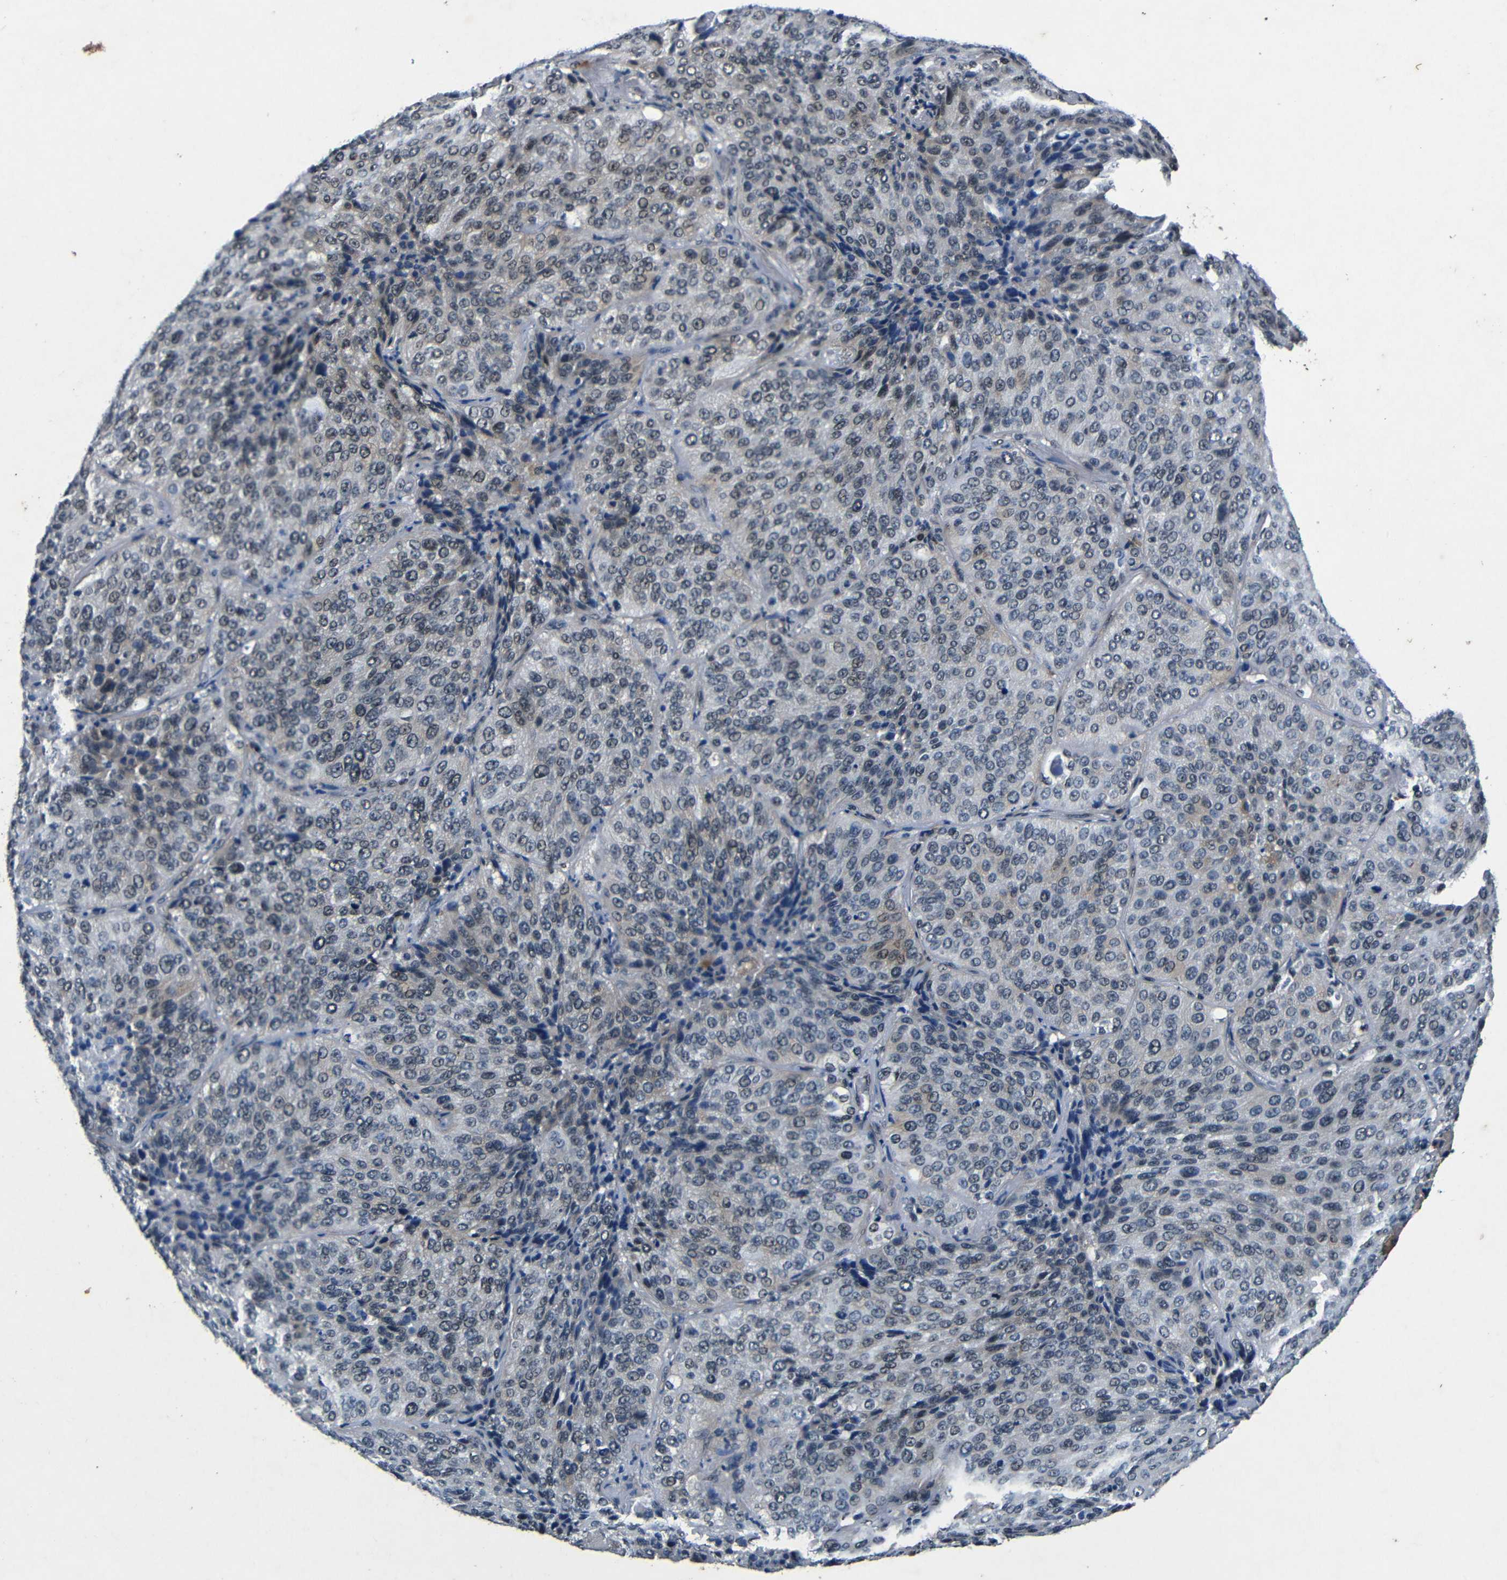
{"staining": {"intensity": "weak", "quantity": ">75%", "location": "nuclear"}, "tissue": "lung cancer", "cell_type": "Tumor cells", "image_type": "cancer", "snomed": [{"axis": "morphology", "description": "Squamous cell carcinoma, NOS"}, {"axis": "topography", "description": "Lung"}], "caption": "Lung cancer (squamous cell carcinoma) tissue demonstrates weak nuclear expression in about >75% of tumor cells, visualized by immunohistochemistry.", "gene": "FOXD4", "patient": {"sex": "male", "age": 54}}